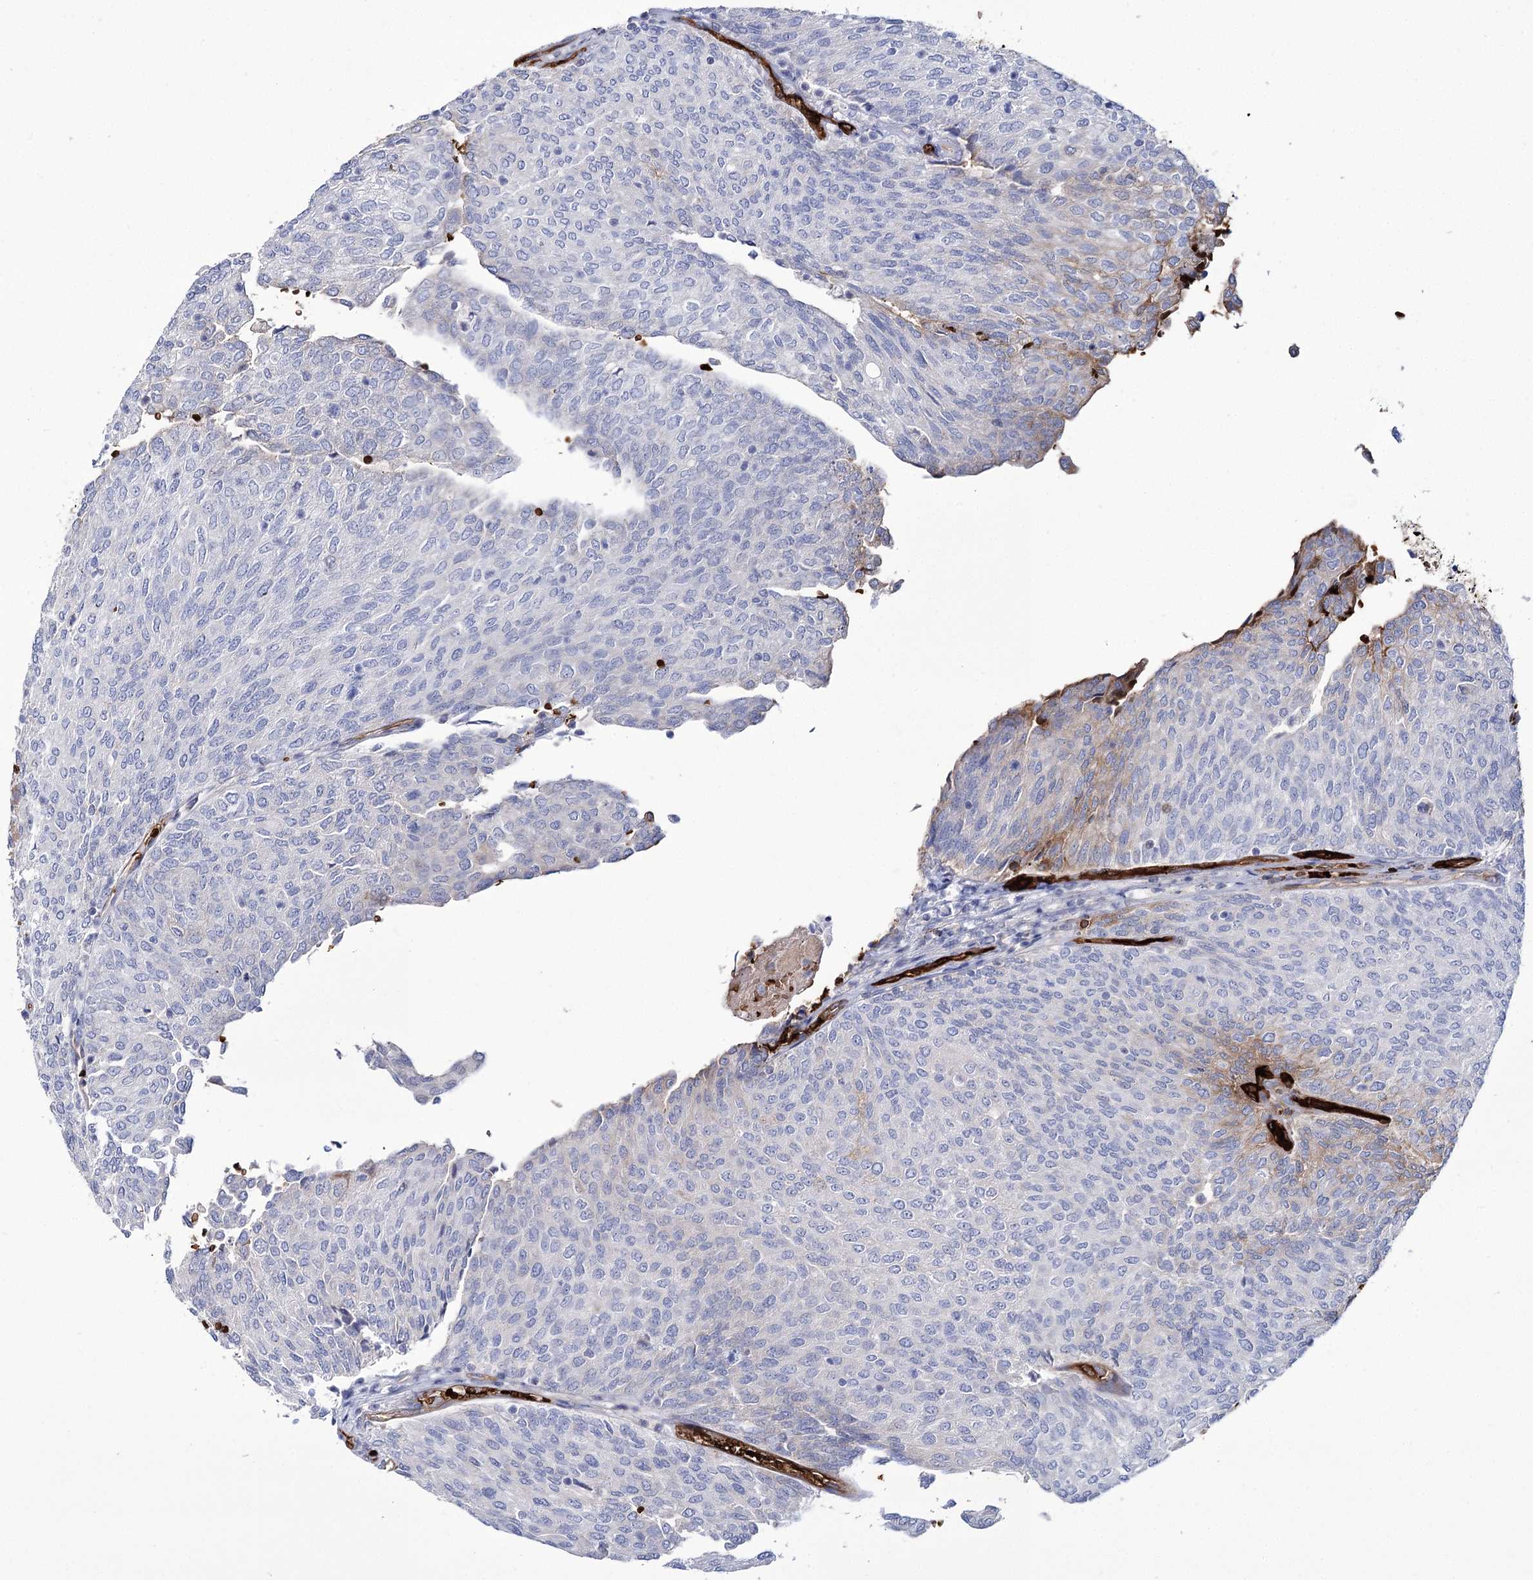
{"staining": {"intensity": "moderate", "quantity": "<25%", "location": "cytoplasmic/membranous"}, "tissue": "urothelial cancer", "cell_type": "Tumor cells", "image_type": "cancer", "snomed": [{"axis": "morphology", "description": "Urothelial carcinoma, Low grade"}, {"axis": "topography", "description": "Urinary bladder"}], "caption": "Moderate cytoplasmic/membranous protein staining is appreciated in about <25% of tumor cells in low-grade urothelial carcinoma.", "gene": "GBF1", "patient": {"sex": "female", "age": 79}}